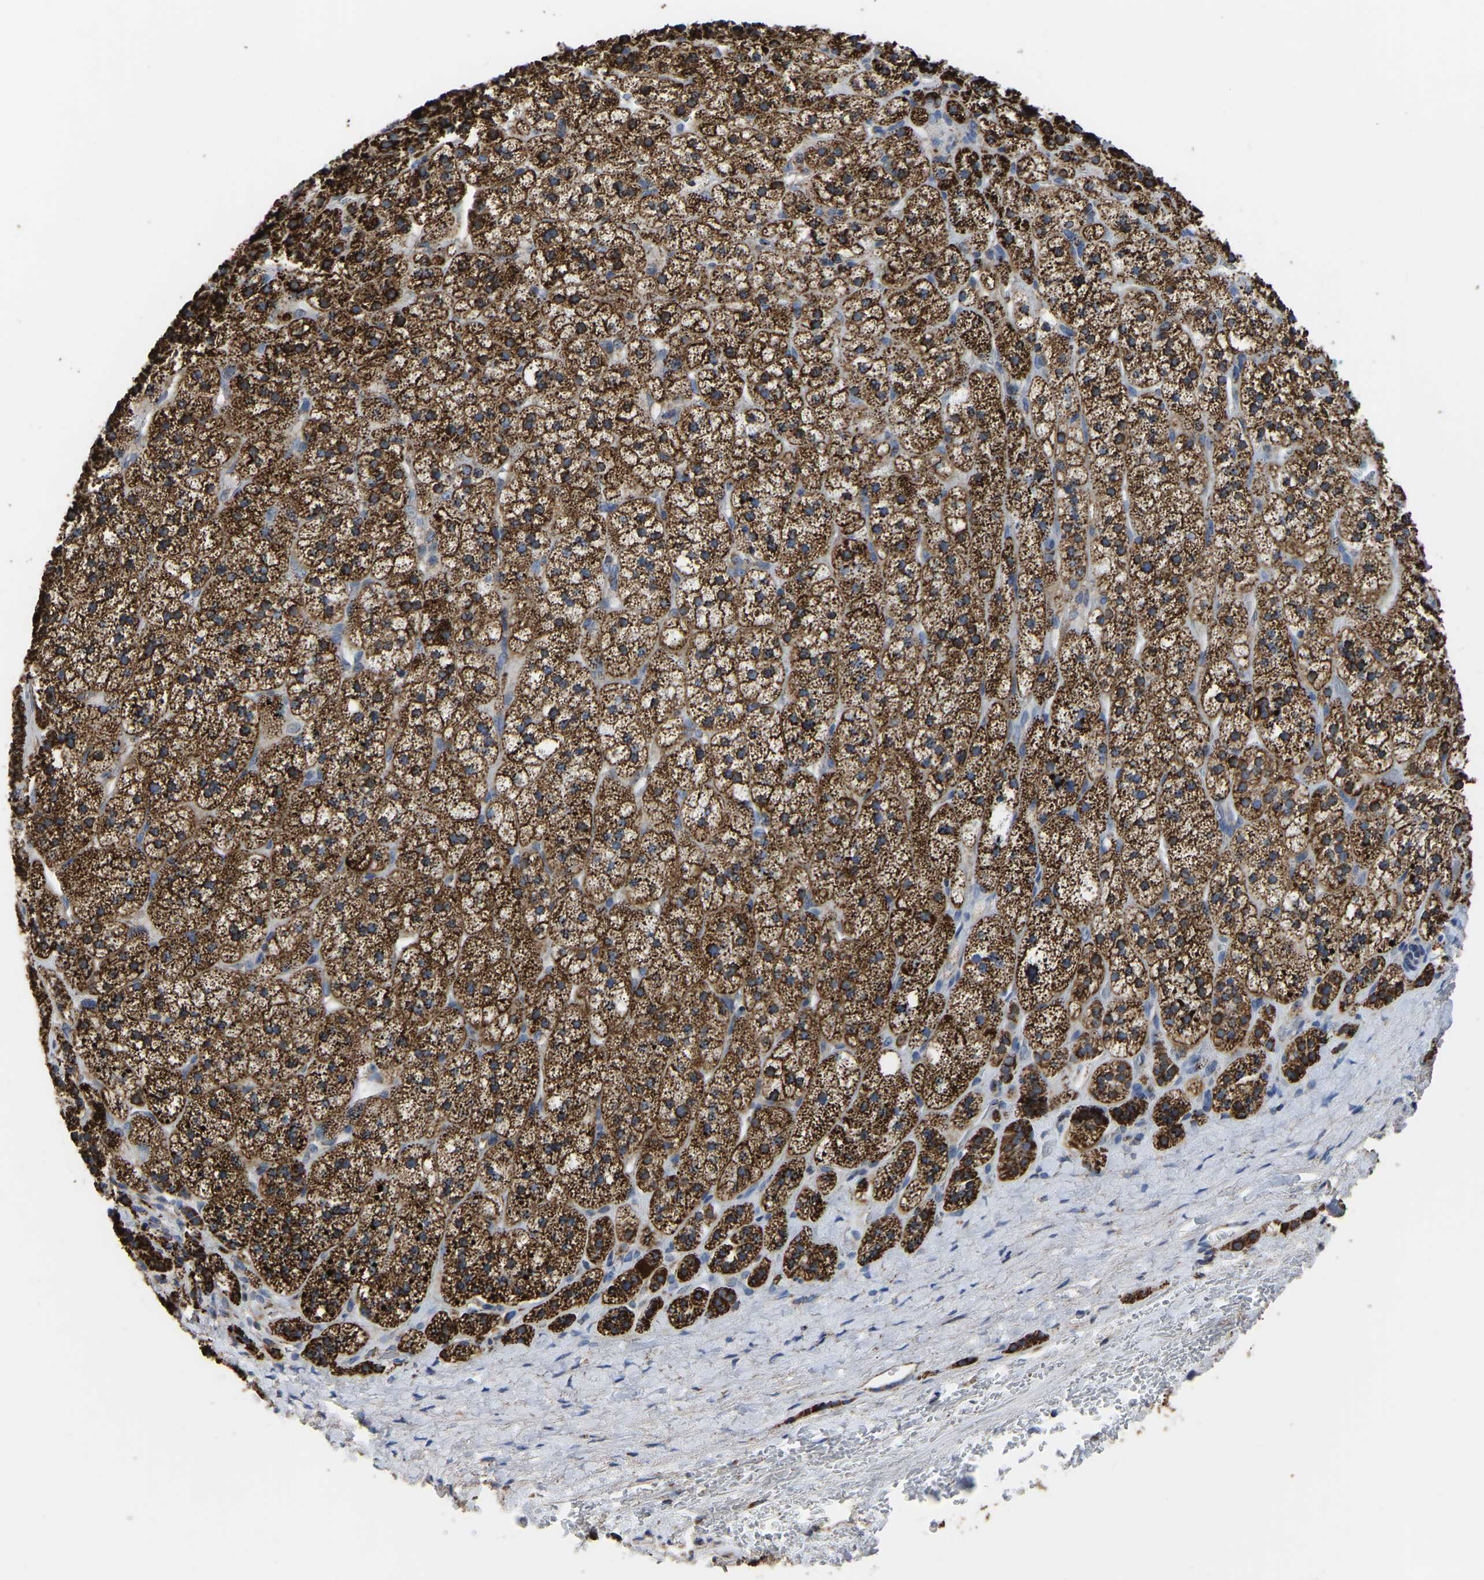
{"staining": {"intensity": "strong", "quantity": ">75%", "location": "cytoplasmic/membranous"}, "tissue": "adrenal gland", "cell_type": "Glandular cells", "image_type": "normal", "snomed": [{"axis": "morphology", "description": "Normal tissue, NOS"}, {"axis": "topography", "description": "Adrenal gland"}], "caption": "Benign adrenal gland demonstrates strong cytoplasmic/membranous expression in approximately >75% of glandular cells.", "gene": "ETFA", "patient": {"sex": "male", "age": 56}}